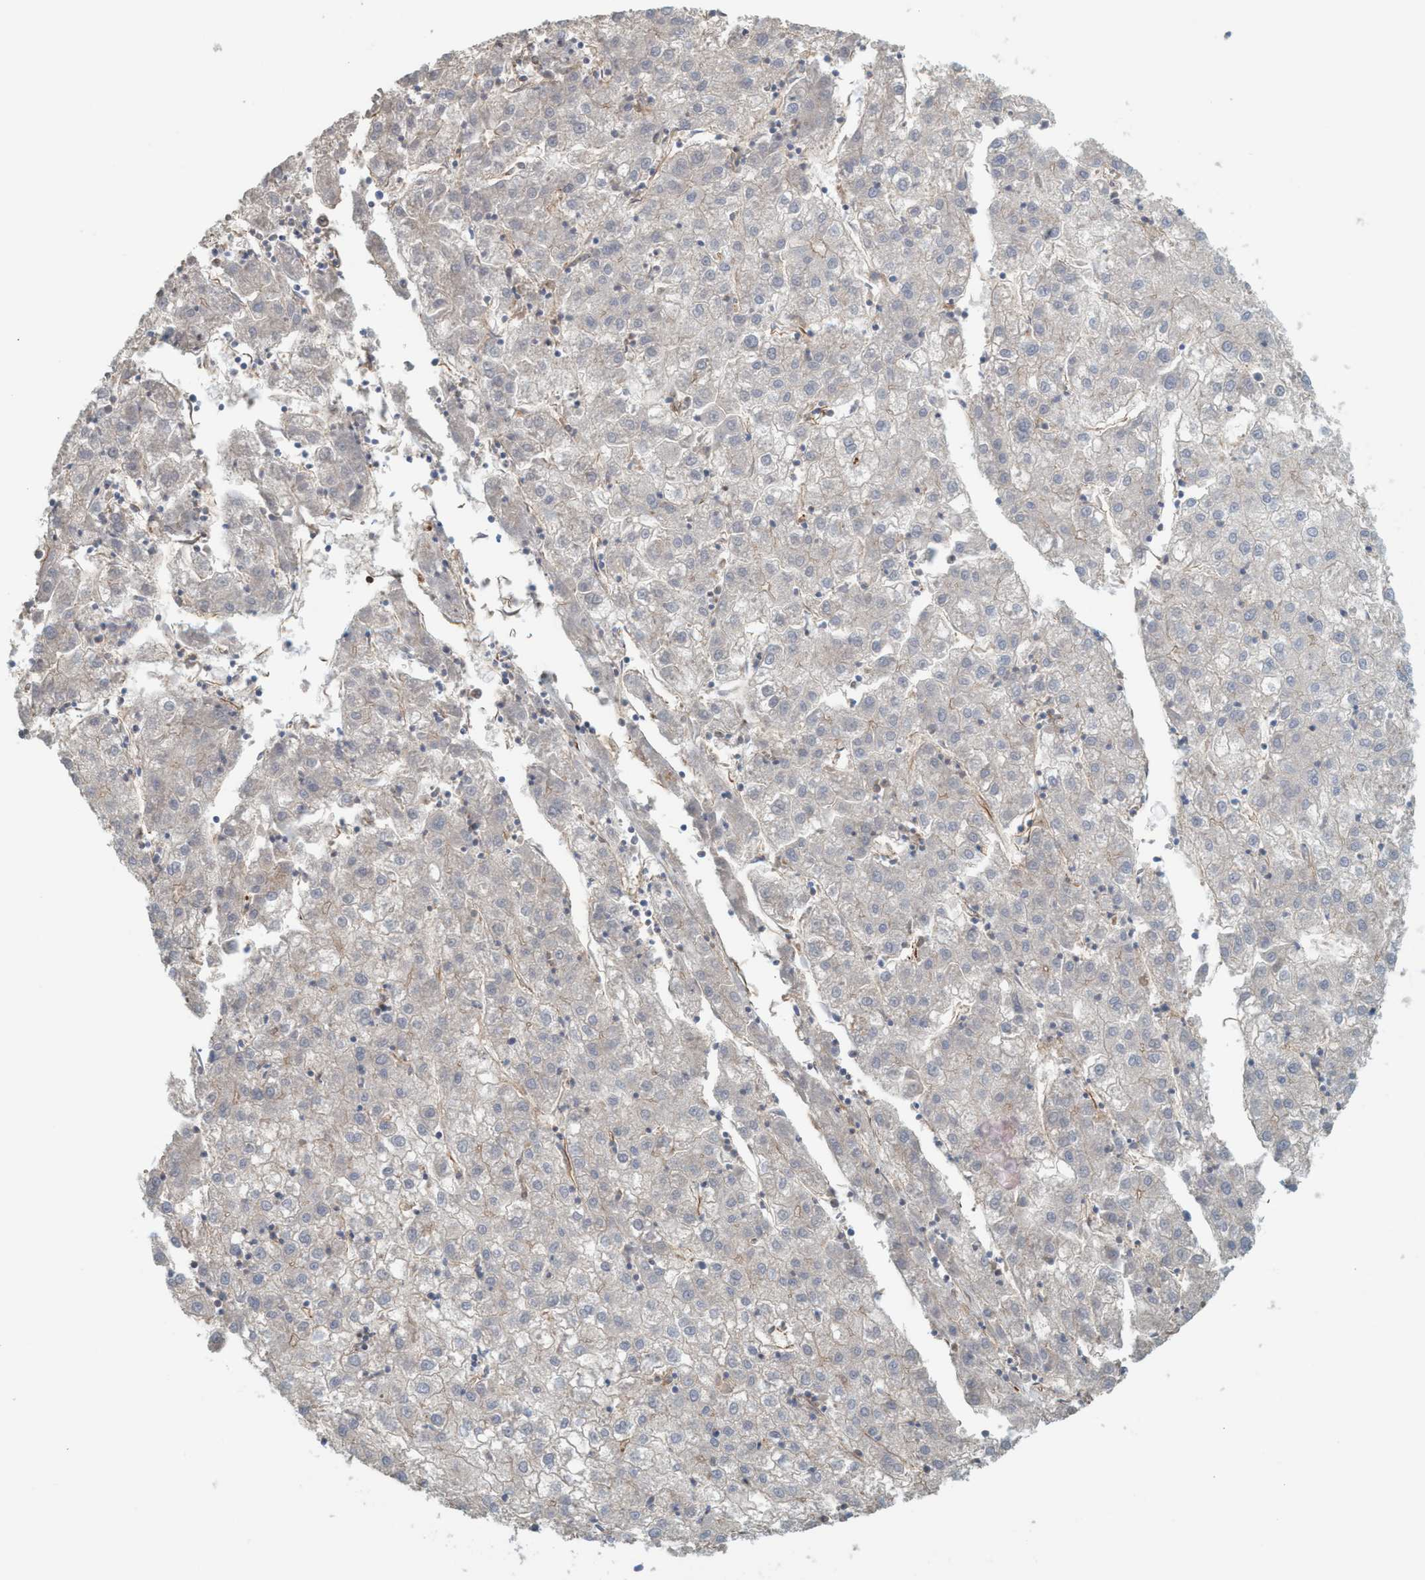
{"staining": {"intensity": "weak", "quantity": "<25%", "location": "cytoplasmic/membranous"}, "tissue": "liver cancer", "cell_type": "Tumor cells", "image_type": "cancer", "snomed": [{"axis": "morphology", "description": "Carcinoma, Hepatocellular, NOS"}, {"axis": "topography", "description": "Liver"}], "caption": "DAB (3,3'-diaminobenzidine) immunohistochemical staining of liver cancer exhibits no significant expression in tumor cells. Nuclei are stained in blue.", "gene": "SPECC1", "patient": {"sex": "male", "age": 72}}